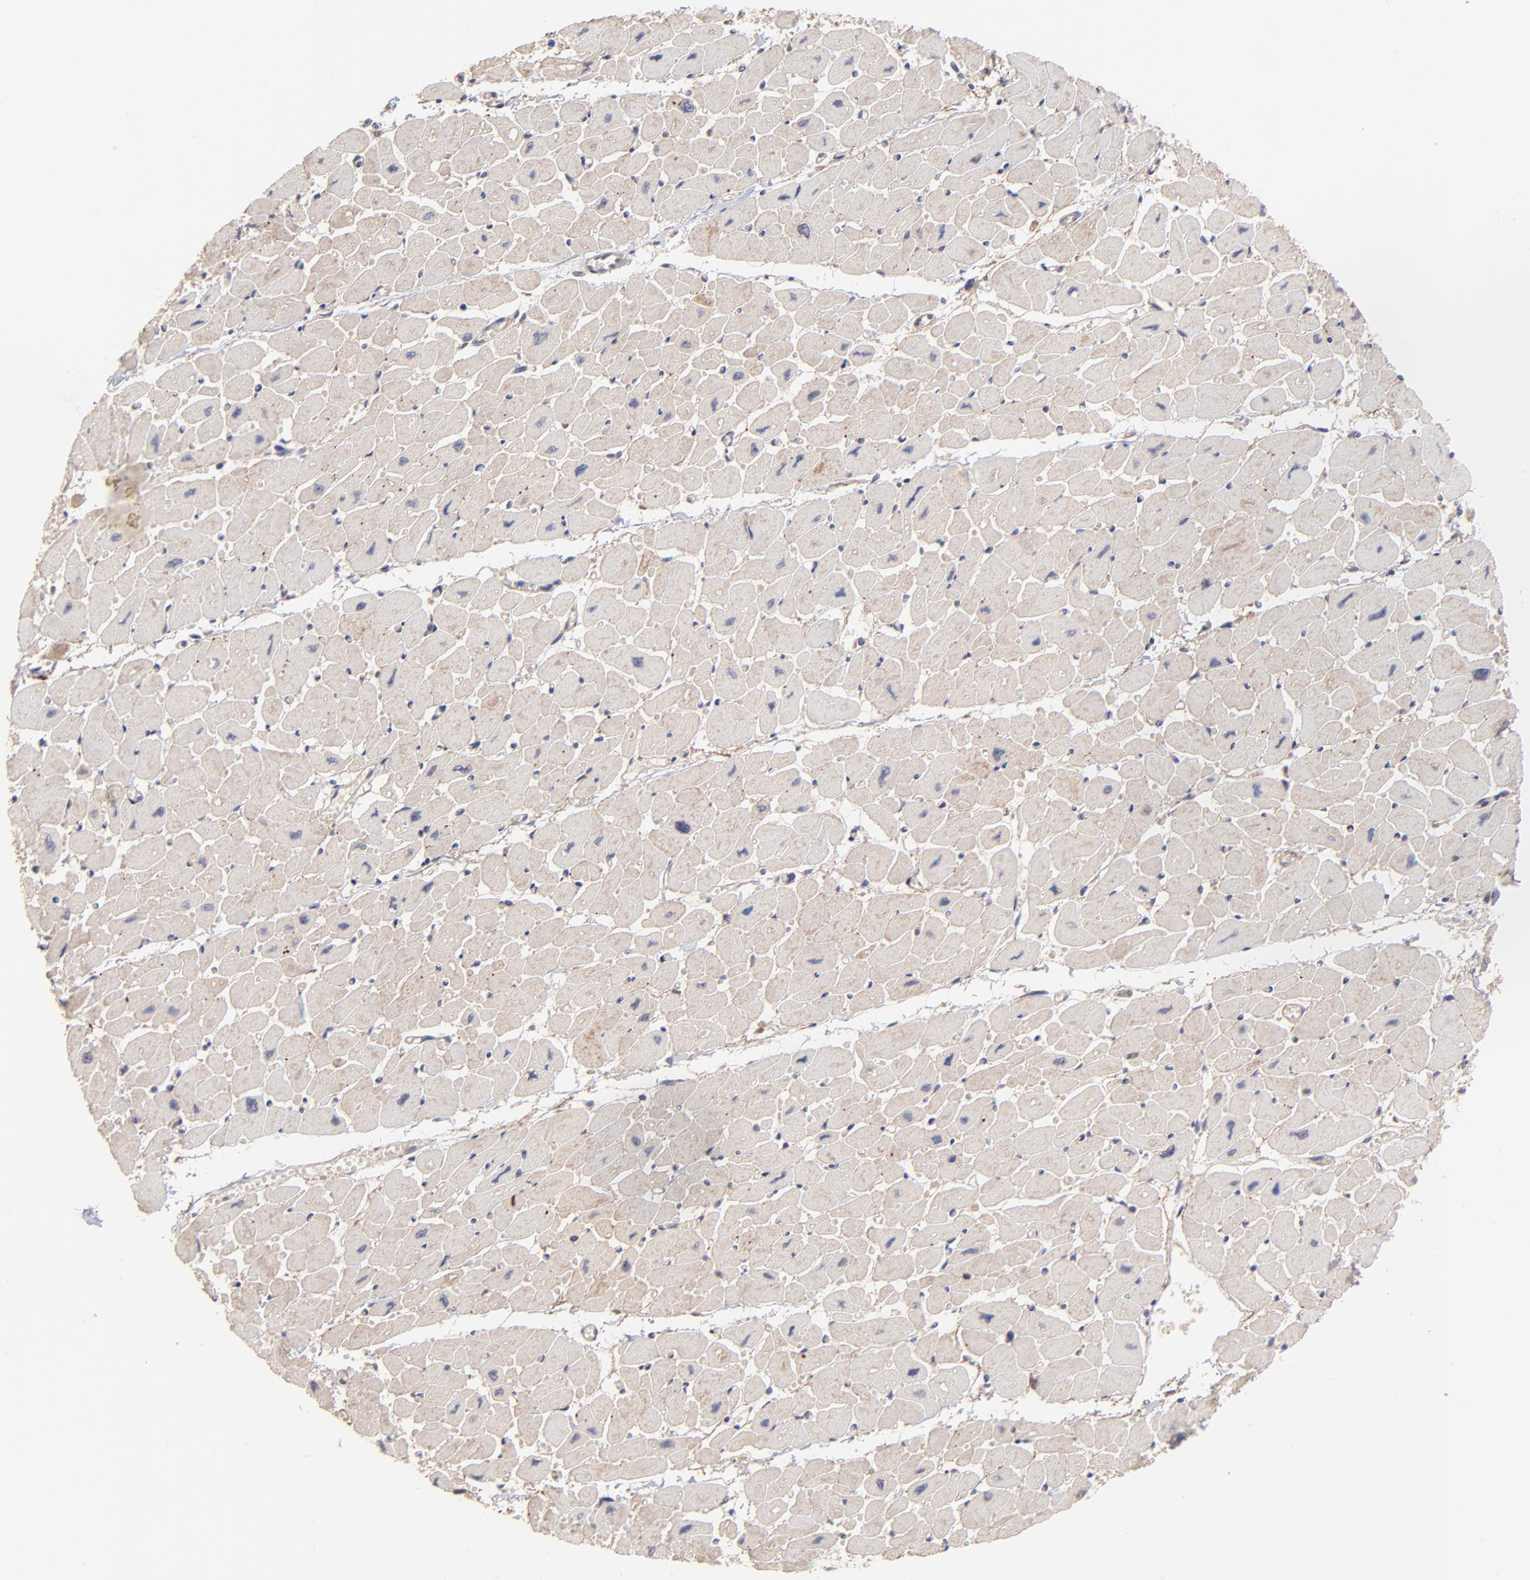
{"staining": {"intensity": "weak", "quantity": ">75%", "location": "cytoplasmic/membranous"}, "tissue": "heart muscle", "cell_type": "Cardiomyocytes", "image_type": "normal", "snomed": [{"axis": "morphology", "description": "Normal tissue, NOS"}, {"axis": "topography", "description": "Heart"}], "caption": "Weak cytoplasmic/membranous expression for a protein is seen in approximately >75% of cardiomyocytes of benign heart muscle using immunohistochemistry (IHC).", "gene": "BAIAP2L2", "patient": {"sex": "female", "age": 54}}